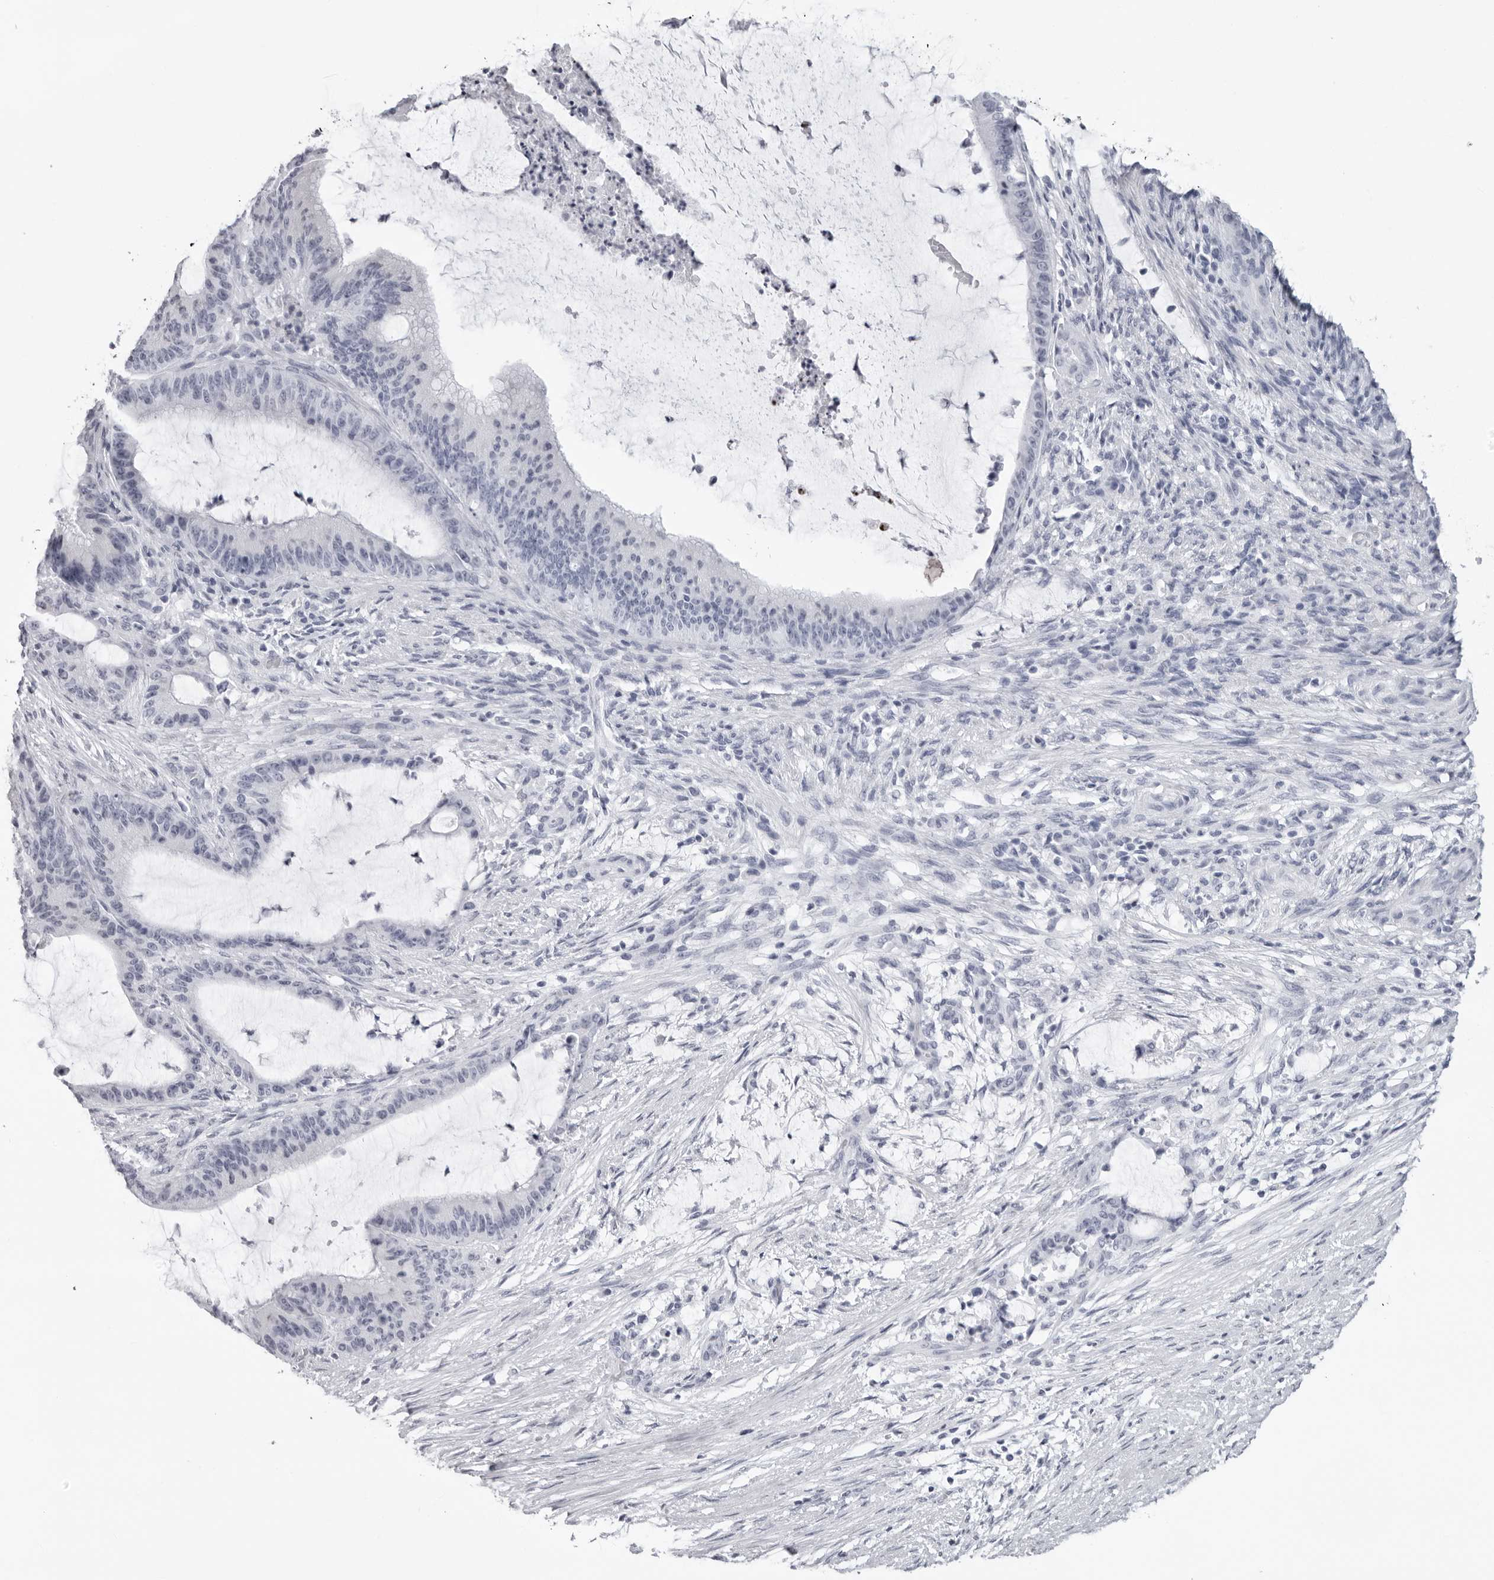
{"staining": {"intensity": "negative", "quantity": "none", "location": "none"}, "tissue": "liver cancer", "cell_type": "Tumor cells", "image_type": "cancer", "snomed": [{"axis": "morphology", "description": "Cholangiocarcinoma"}, {"axis": "topography", "description": "Liver"}], "caption": "Tumor cells show no significant staining in liver cancer (cholangiocarcinoma).", "gene": "KLK9", "patient": {"sex": "female", "age": 73}}